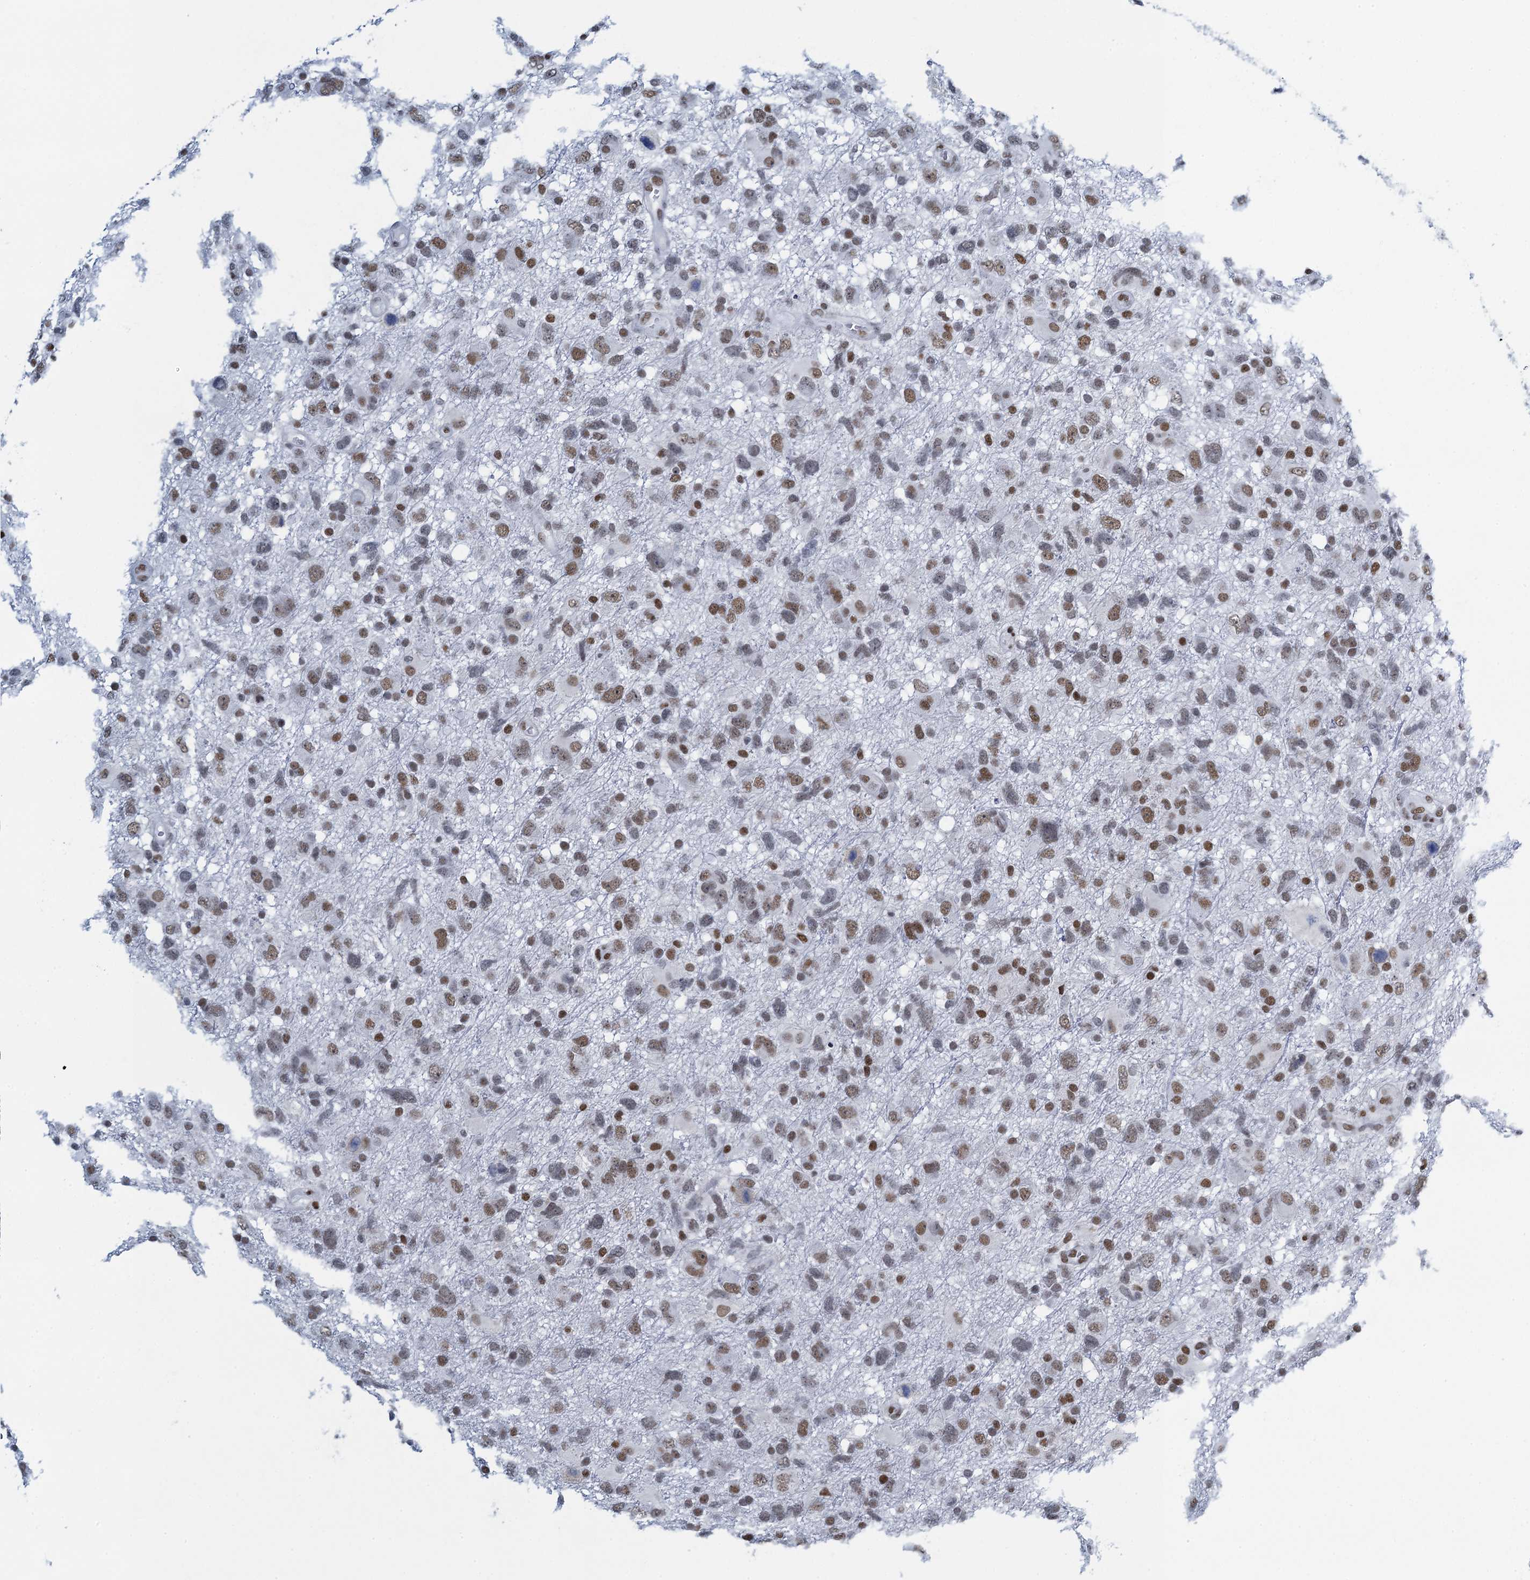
{"staining": {"intensity": "moderate", "quantity": "25%-75%", "location": "nuclear"}, "tissue": "glioma", "cell_type": "Tumor cells", "image_type": "cancer", "snomed": [{"axis": "morphology", "description": "Glioma, malignant, High grade"}, {"axis": "topography", "description": "Brain"}], "caption": "Immunohistochemistry (IHC) image of neoplastic tissue: glioma stained using IHC demonstrates medium levels of moderate protein expression localized specifically in the nuclear of tumor cells, appearing as a nuclear brown color.", "gene": "HNRNPUL2", "patient": {"sex": "male", "age": 61}}